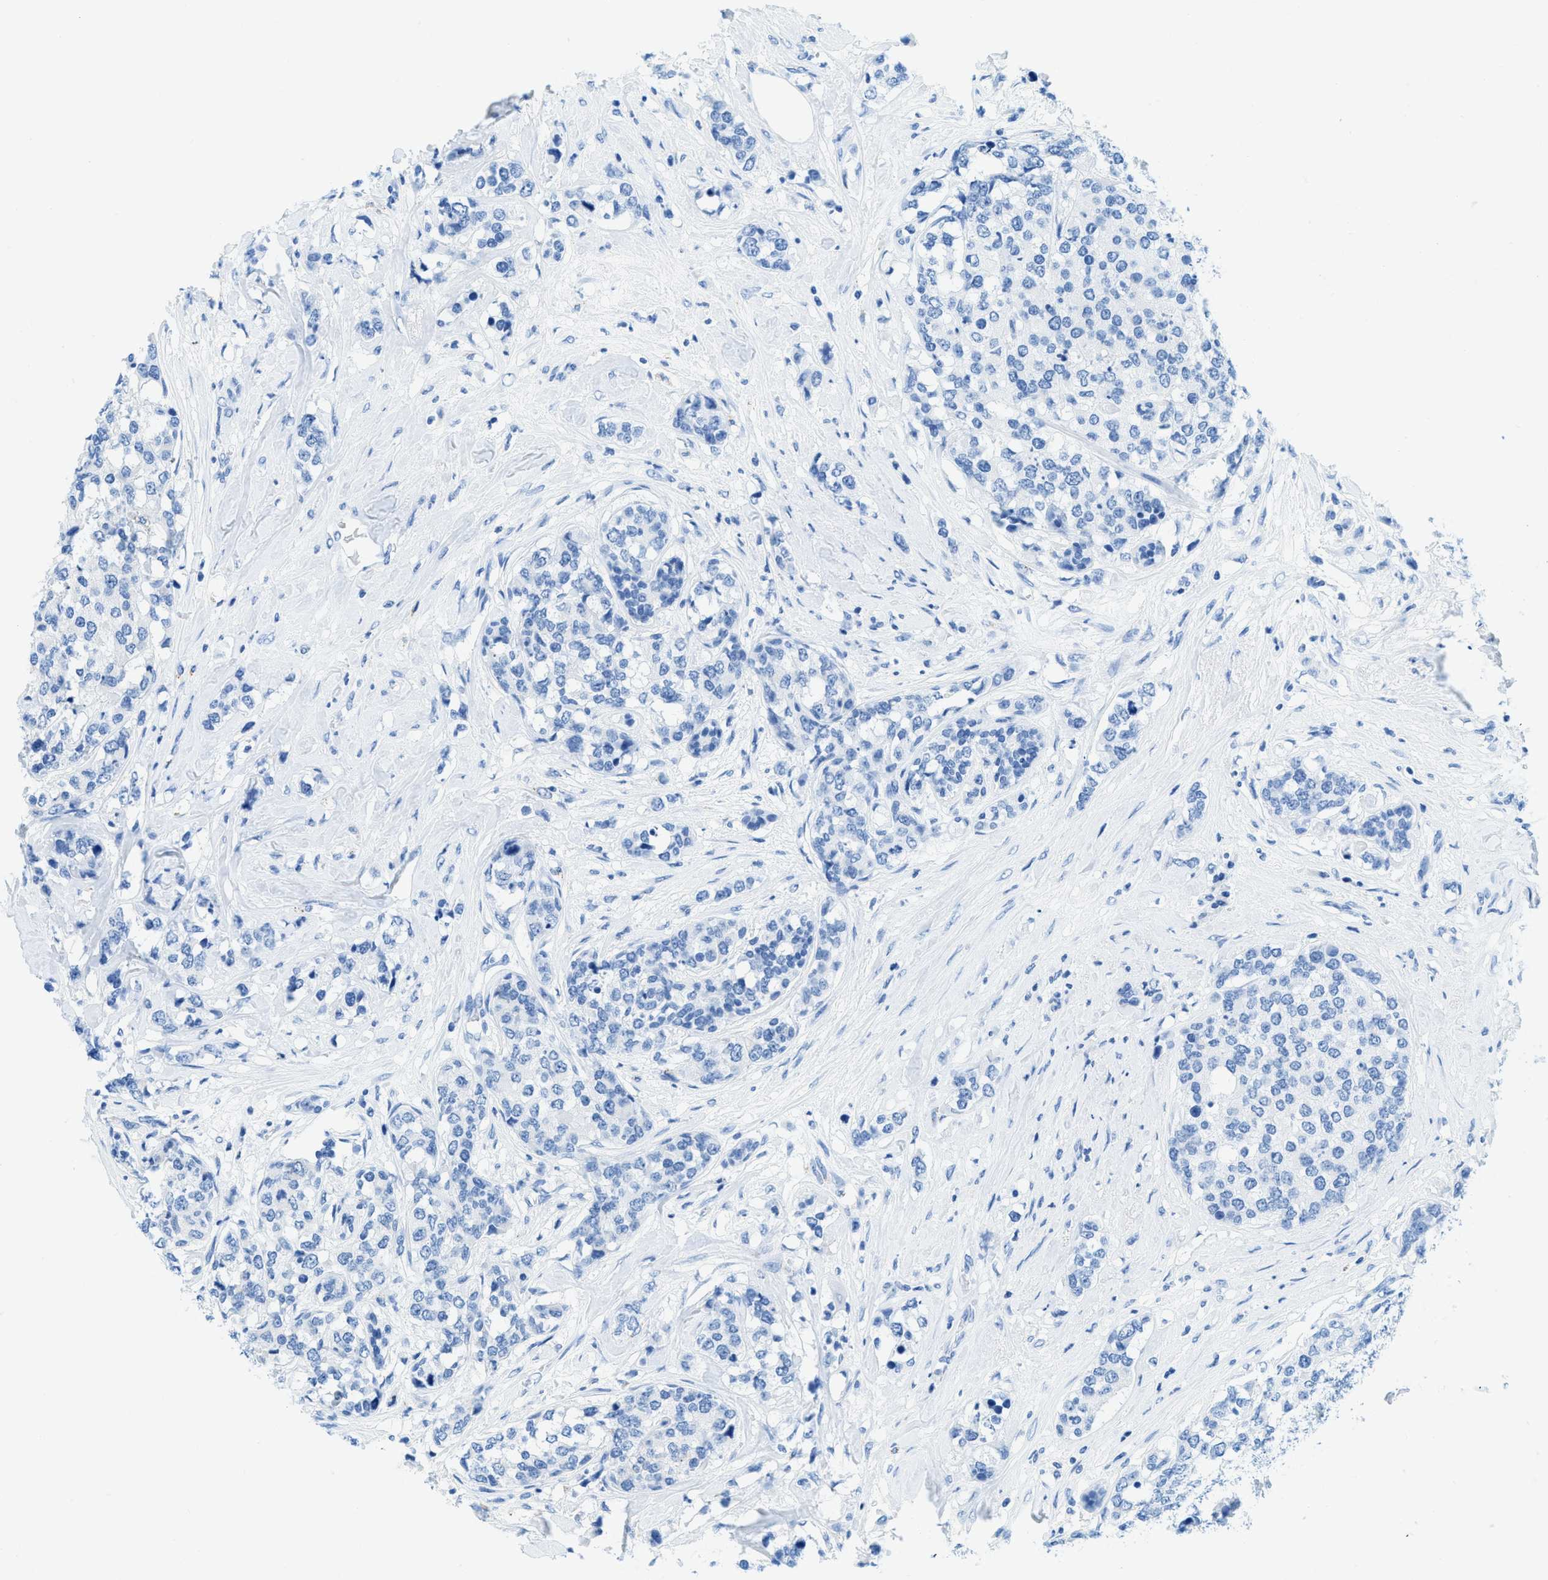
{"staining": {"intensity": "negative", "quantity": "none", "location": "none"}, "tissue": "breast cancer", "cell_type": "Tumor cells", "image_type": "cancer", "snomed": [{"axis": "morphology", "description": "Lobular carcinoma"}, {"axis": "topography", "description": "Breast"}], "caption": "Immunohistochemistry histopathology image of neoplastic tissue: breast lobular carcinoma stained with DAB exhibits no significant protein expression in tumor cells. The staining was performed using DAB to visualize the protein expression in brown, while the nuclei were stained in blue with hematoxylin (Magnification: 20x).", "gene": "TMEM248", "patient": {"sex": "female", "age": 59}}